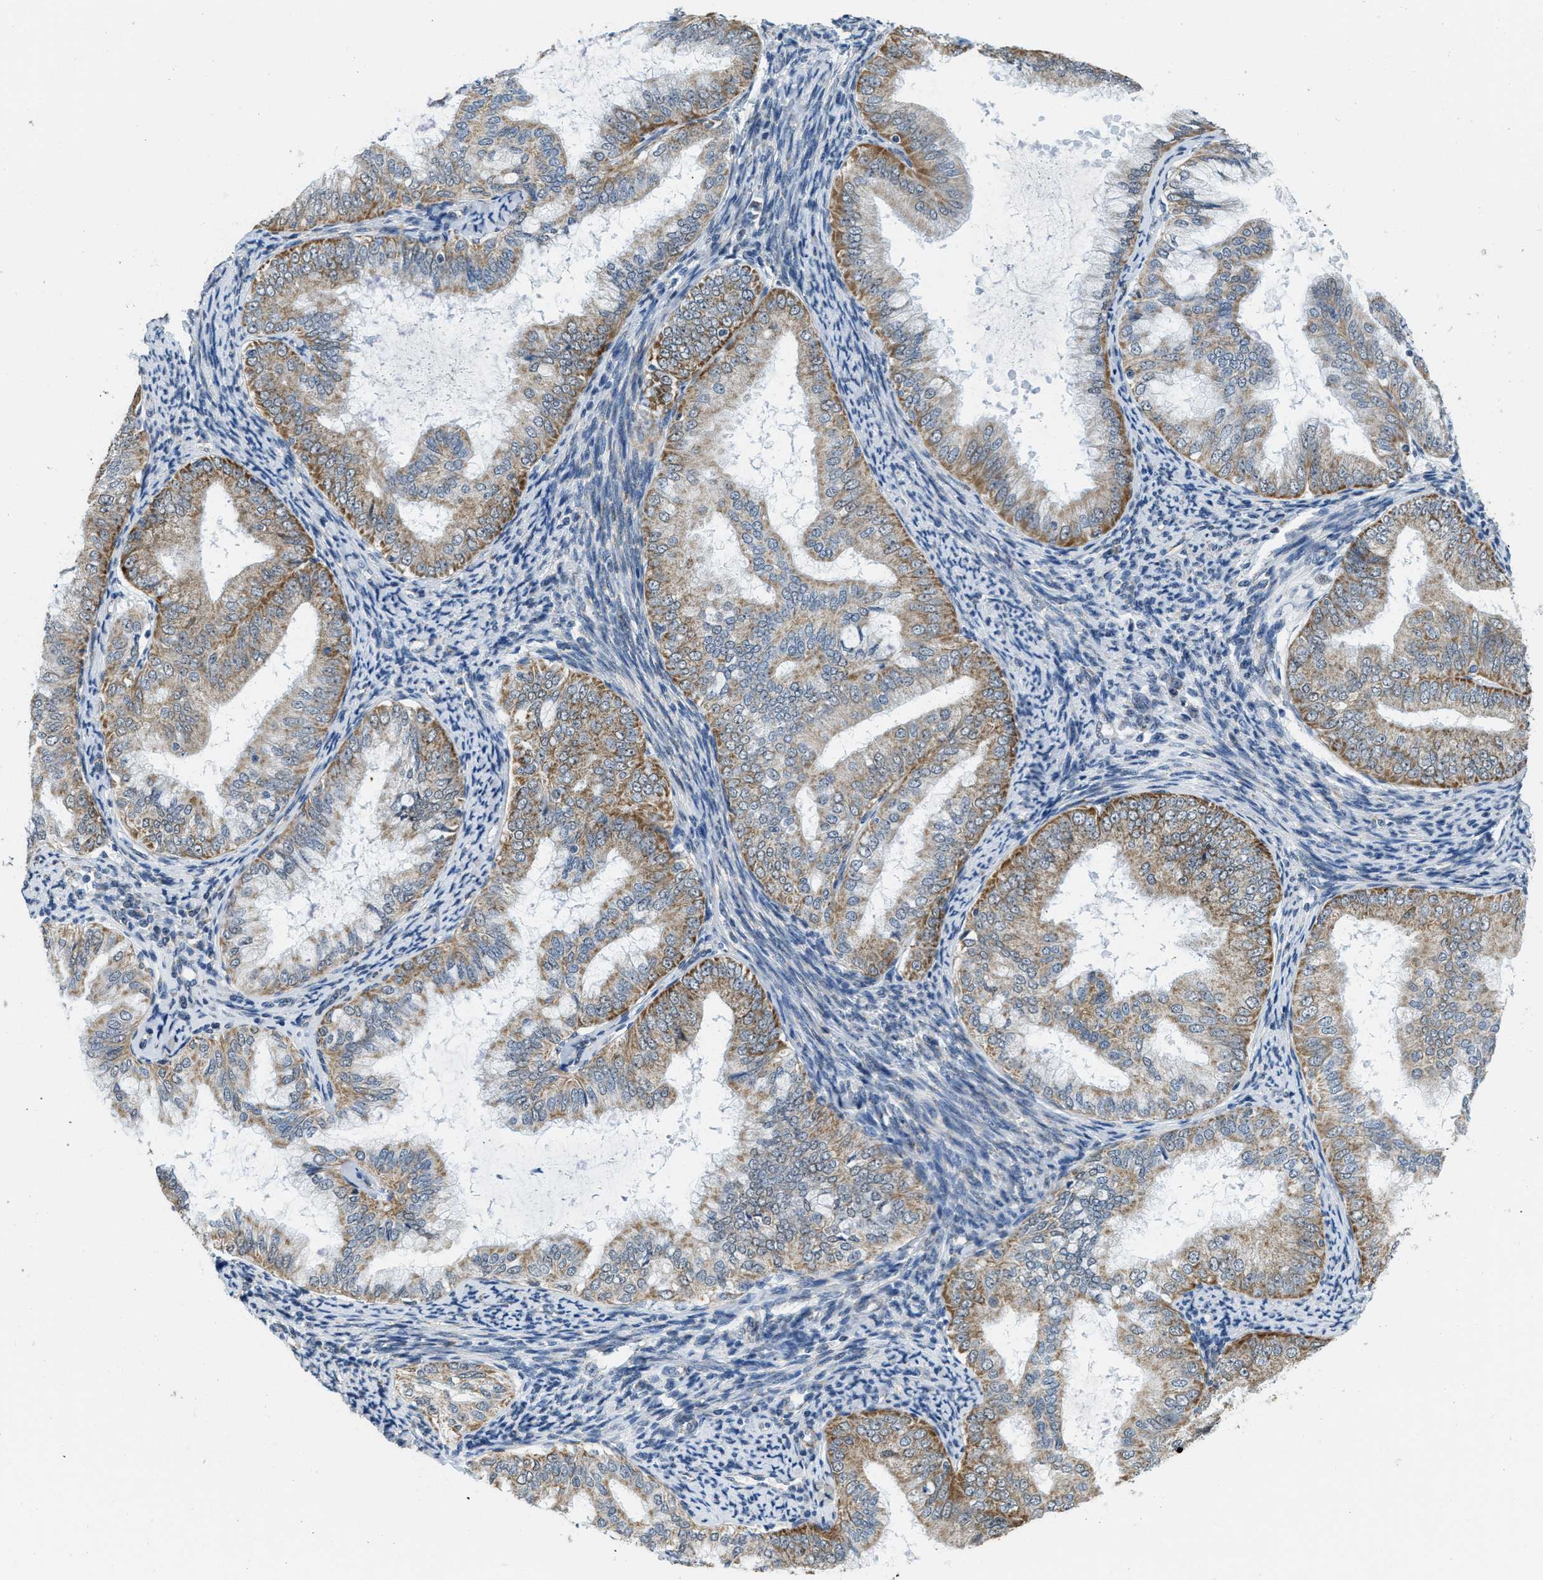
{"staining": {"intensity": "moderate", "quantity": ">75%", "location": "cytoplasmic/membranous"}, "tissue": "endometrial cancer", "cell_type": "Tumor cells", "image_type": "cancer", "snomed": [{"axis": "morphology", "description": "Adenocarcinoma, NOS"}, {"axis": "topography", "description": "Endometrium"}], "caption": "Endometrial cancer stained with immunohistochemistry shows moderate cytoplasmic/membranous positivity in approximately >75% of tumor cells.", "gene": "TOMM70", "patient": {"sex": "female", "age": 63}}